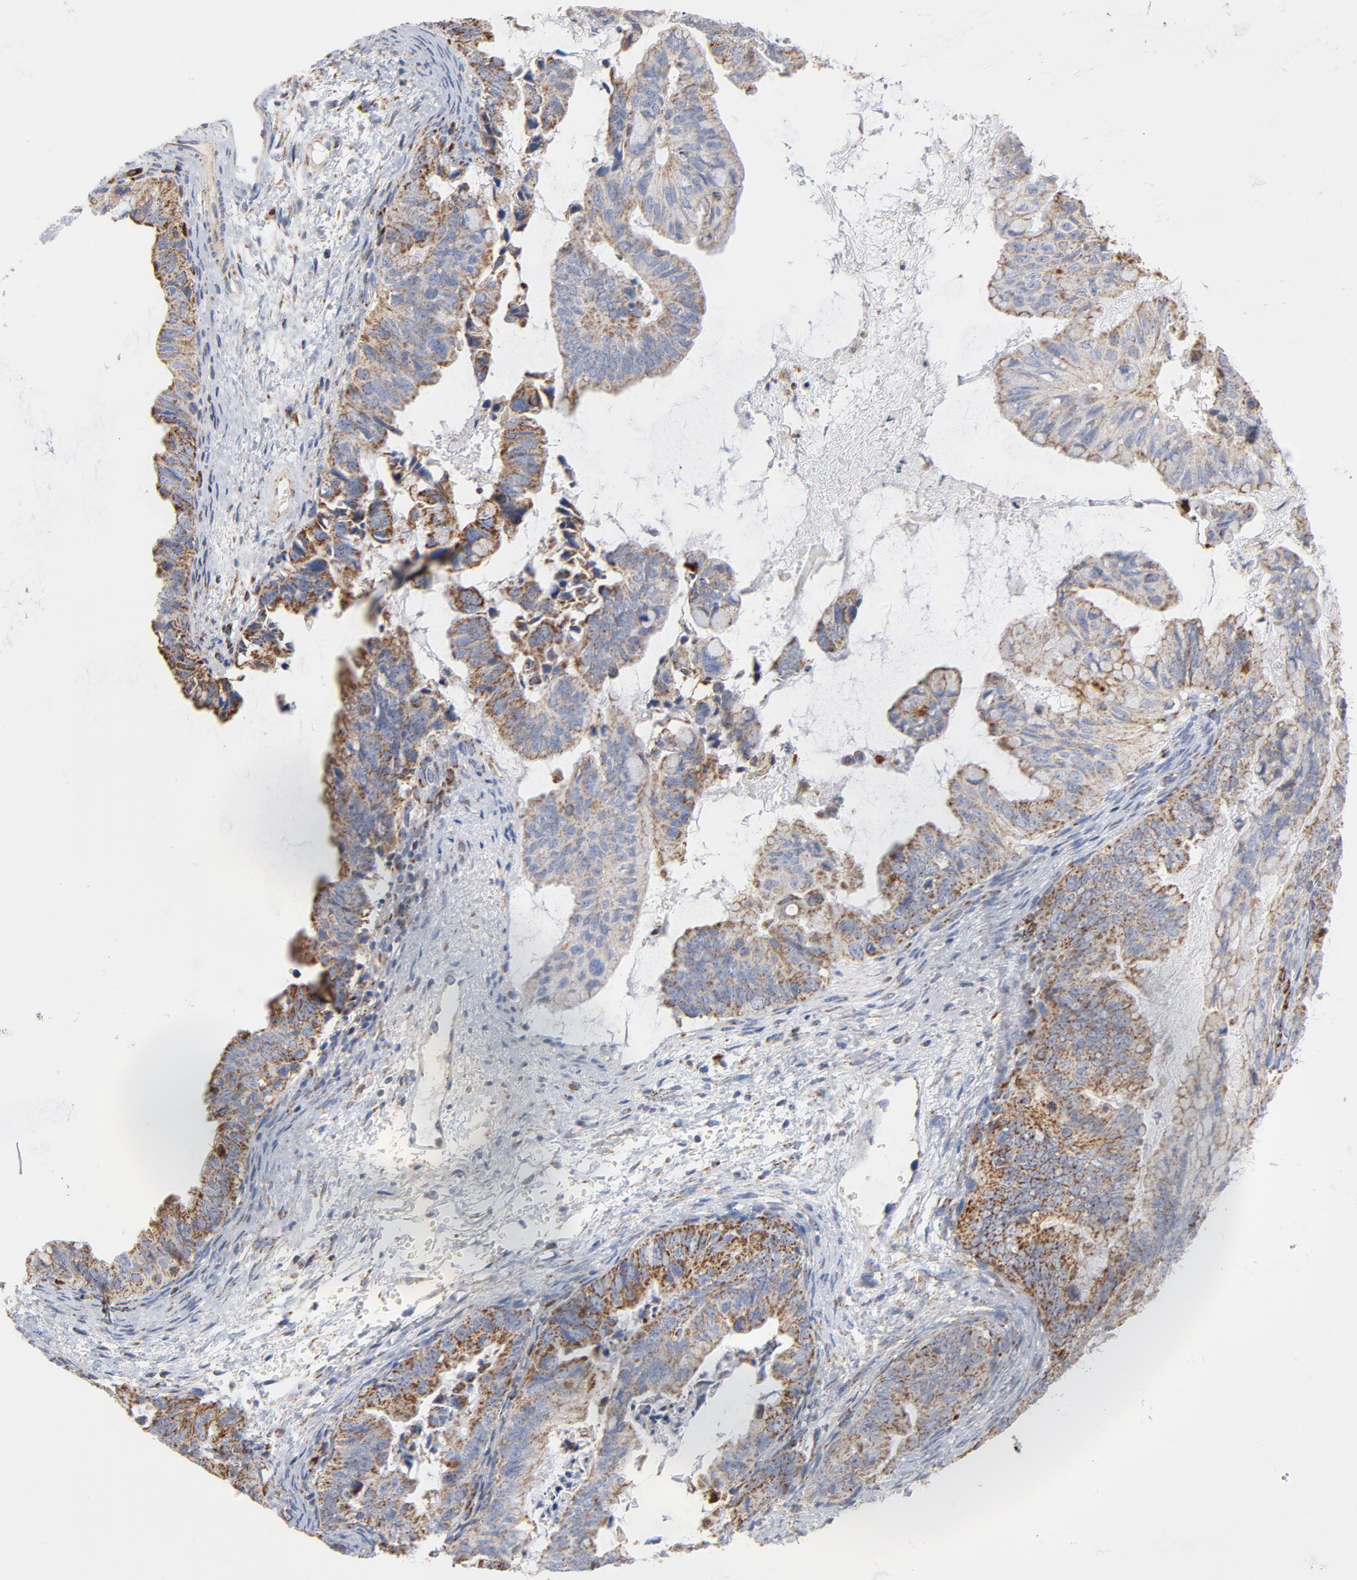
{"staining": {"intensity": "moderate", "quantity": ">75%", "location": "cytoplasmic/membranous"}, "tissue": "ovarian cancer", "cell_type": "Tumor cells", "image_type": "cancer", "snomed": [{"axis": "morphology", "description": "Cystadenocarcinoma, mucinous, NOS"}, {"axis": "topography", "description": "Ovary"}], "caption": "Protein analysis of ovarian cancer (mucinous cystadenocarcinoma) tissue exhibits moderate cytoplasmic/membranous staining in about >75% of tumor cells.", "gene": "DIABLO", "patient": {"sex": "female", "age": 36}}